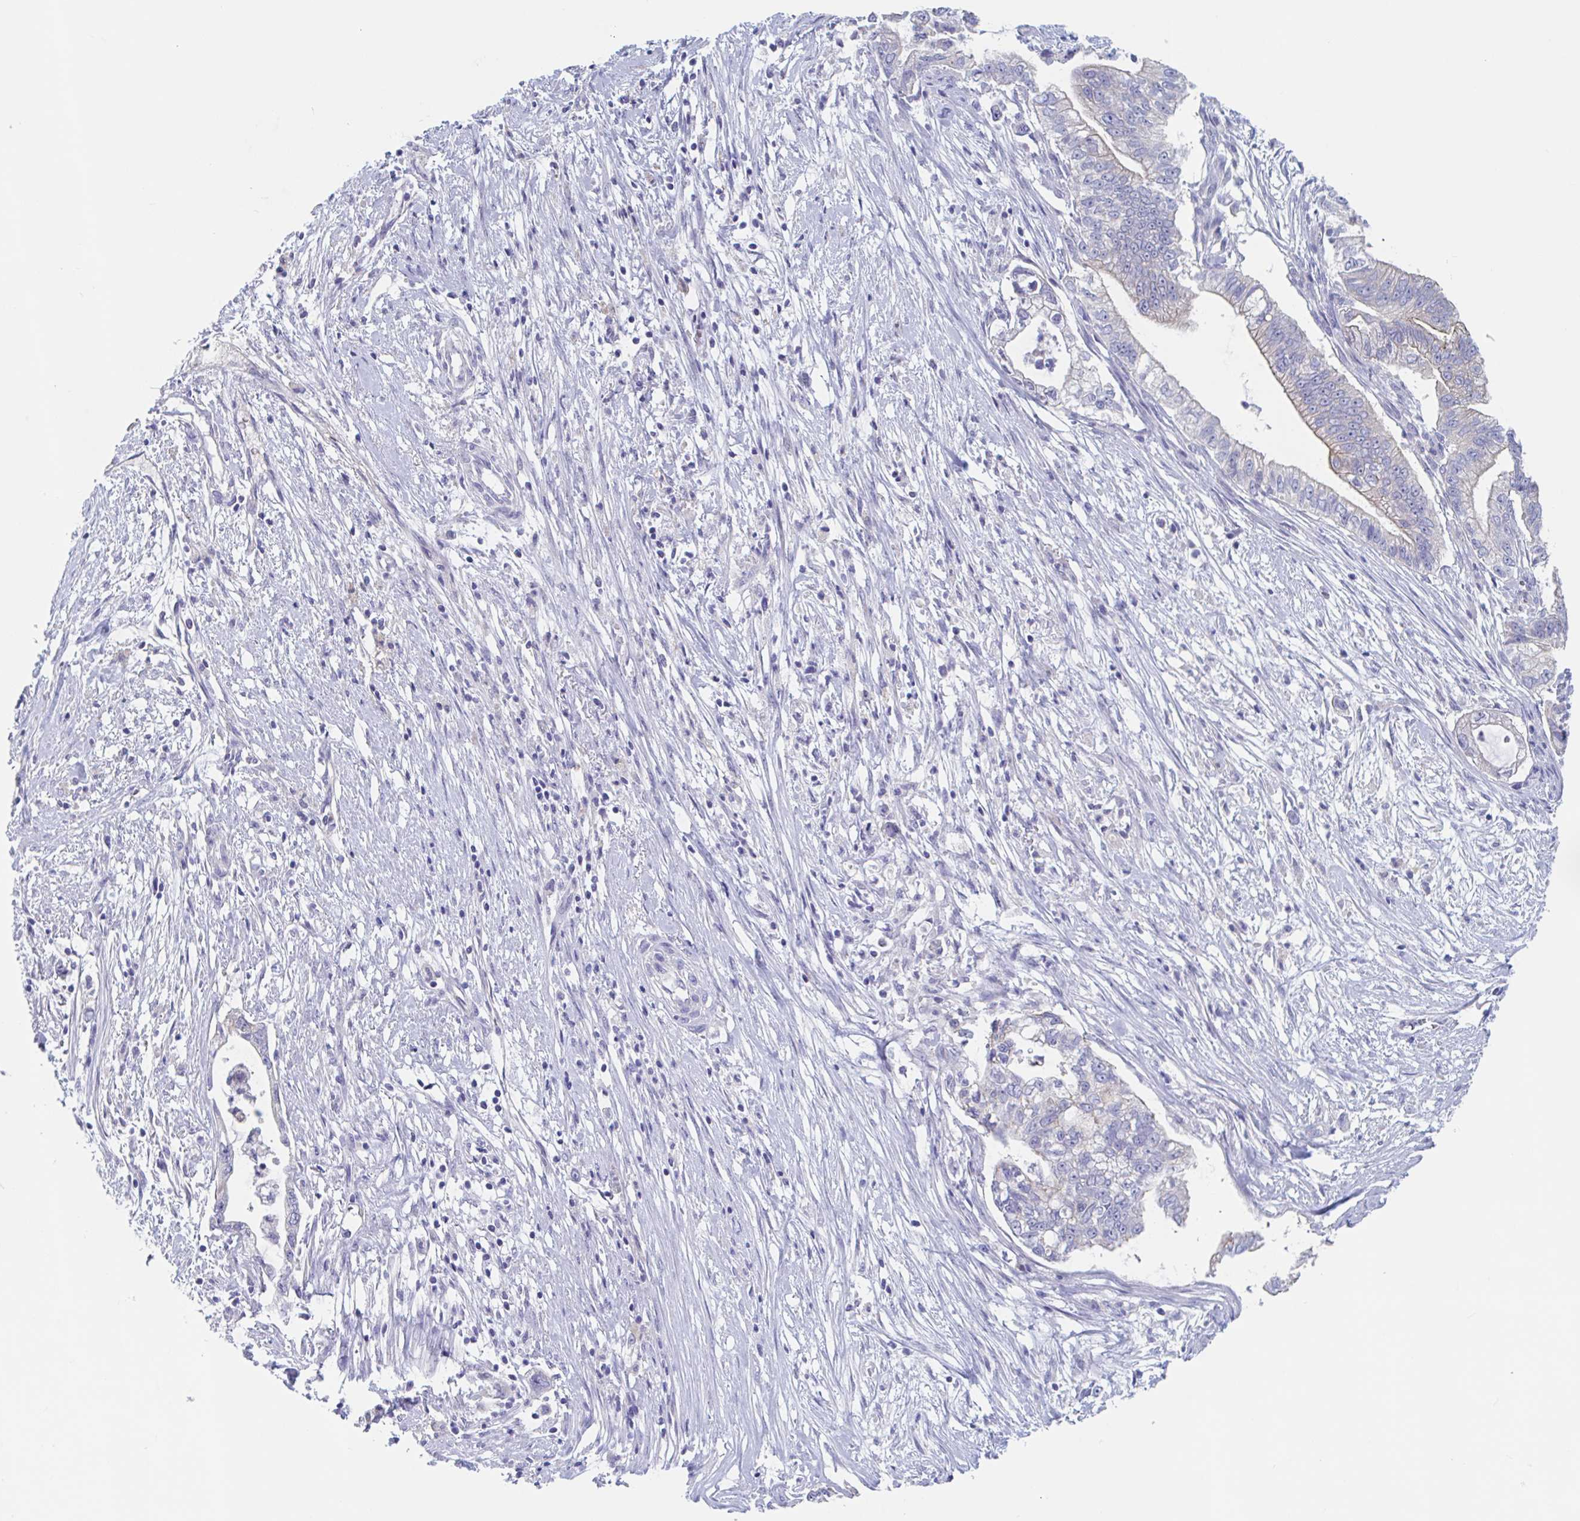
{"staining": {"intensity": "weak", "quantity": "<25%", "location": "cytoplasmic/membranous"}, "tissue": "pancreatic cancer", "cell_type": "Tumor cells", "image_type": "cancer", "snomed": [{"axis": "morphology", "description": "Adenocarcinoma, NOS"}, {"axis": "topography", "description": "Pancreas"}], "caption": "IHC micrograph of neoplastic tissue: human adenocarcinoma (pancreatic) stained with DAB (3,3'-diaminobenzidine) shows no significant protein positivity in tumor cells. (Immunohistochemistry, brightfield microscopy, high magnification).", "gene": "UNKL", "patient": {"sex": "male", "age": 70}}